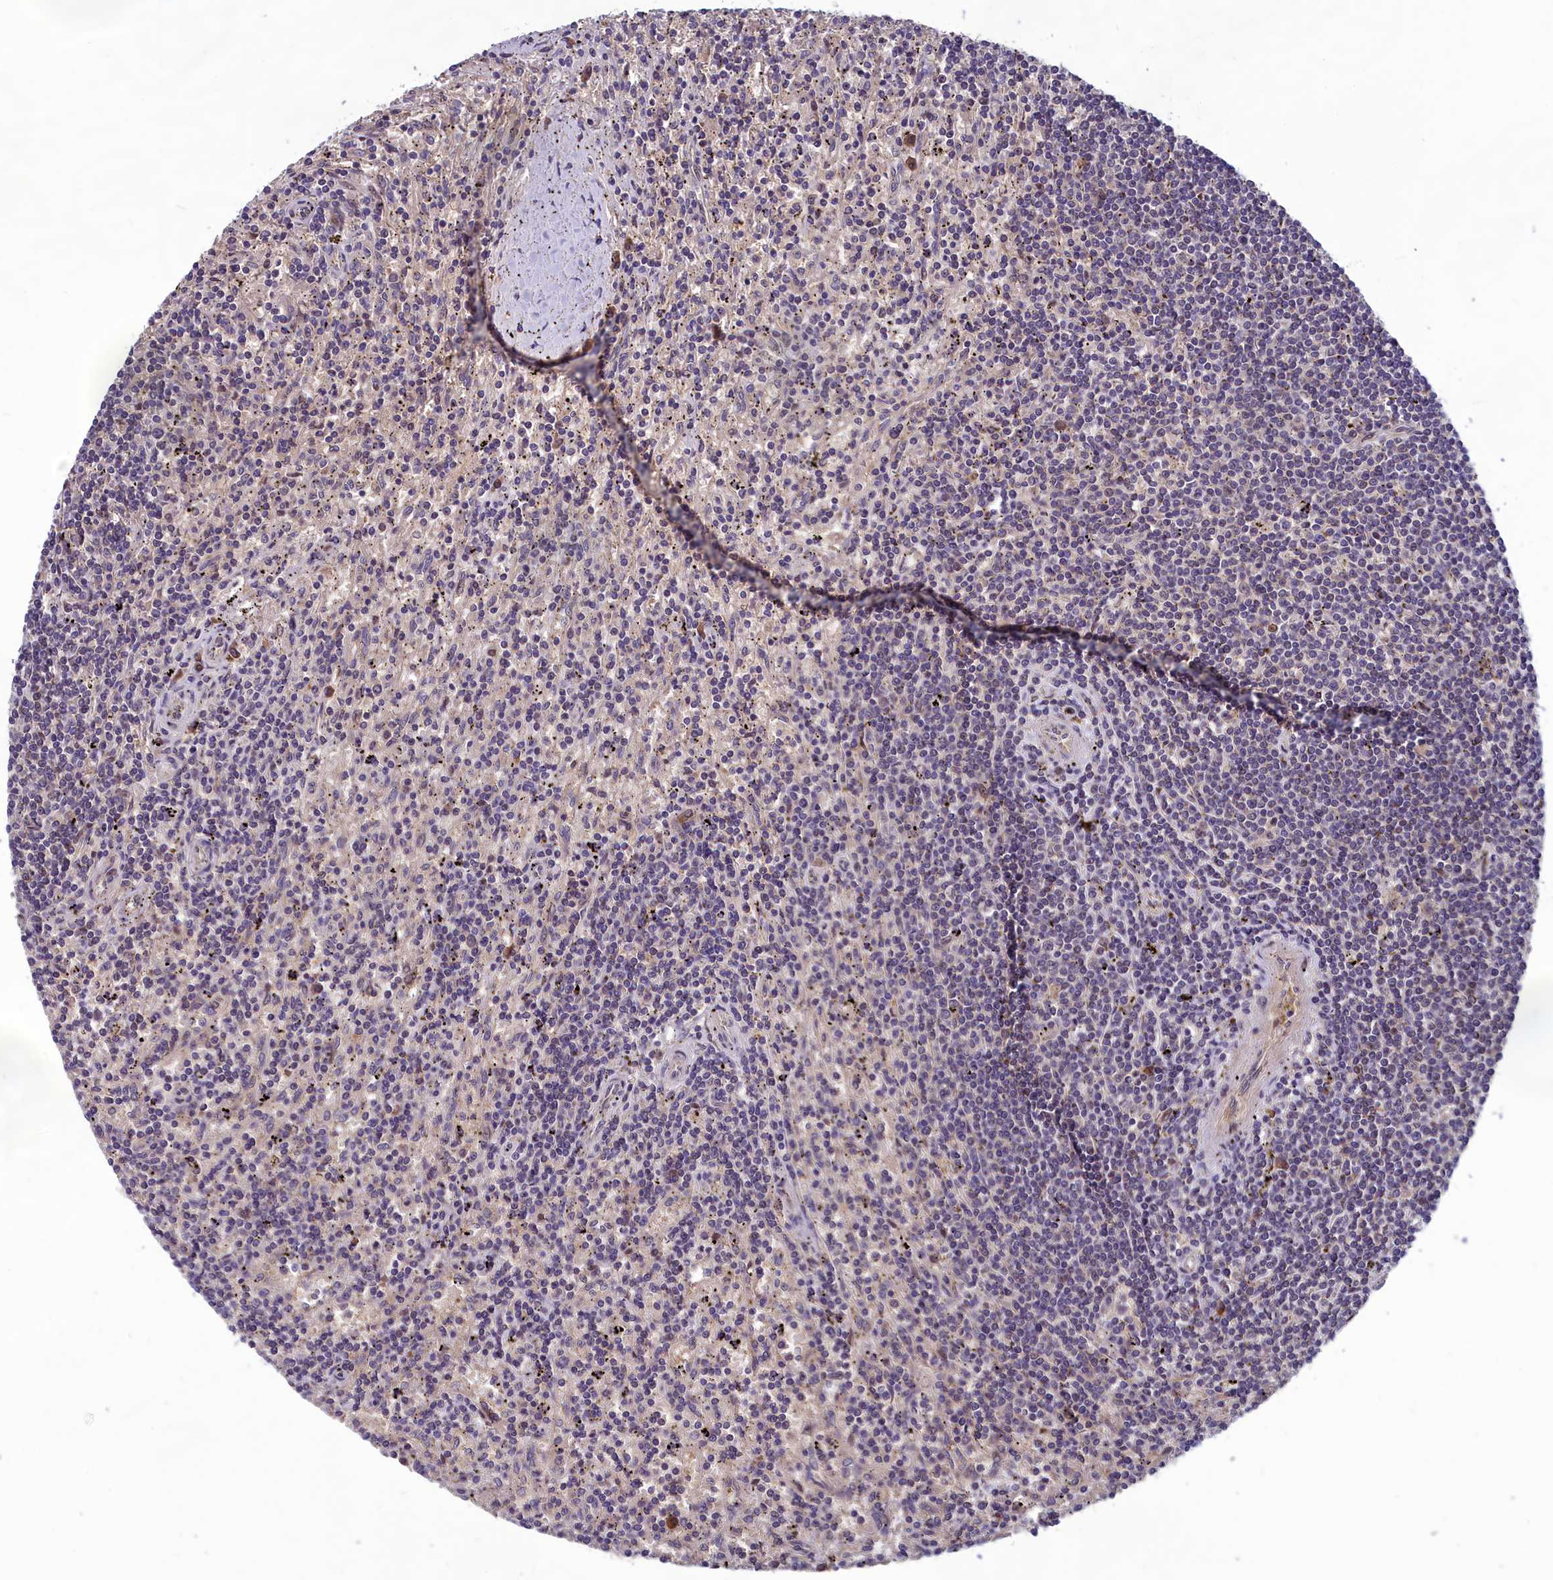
{"staining": {"intensity": "negative", "quantity": "none", "location": "none"}, "tissue": "lymphoma", "cell_type": "Tumor cells", "image_type": "cancer", "snomed": [{"axis": "morphology", "description": "Malignant lymphoma, non-Hodgkin's type, Low grade"}, {"axis": "topography", "description": "Spleen"}], "caption": "There is no significant expression in tumor cells of lymphoma.", "gene": "CCDC15", "patient": {"sex": "male", "age": 76}}